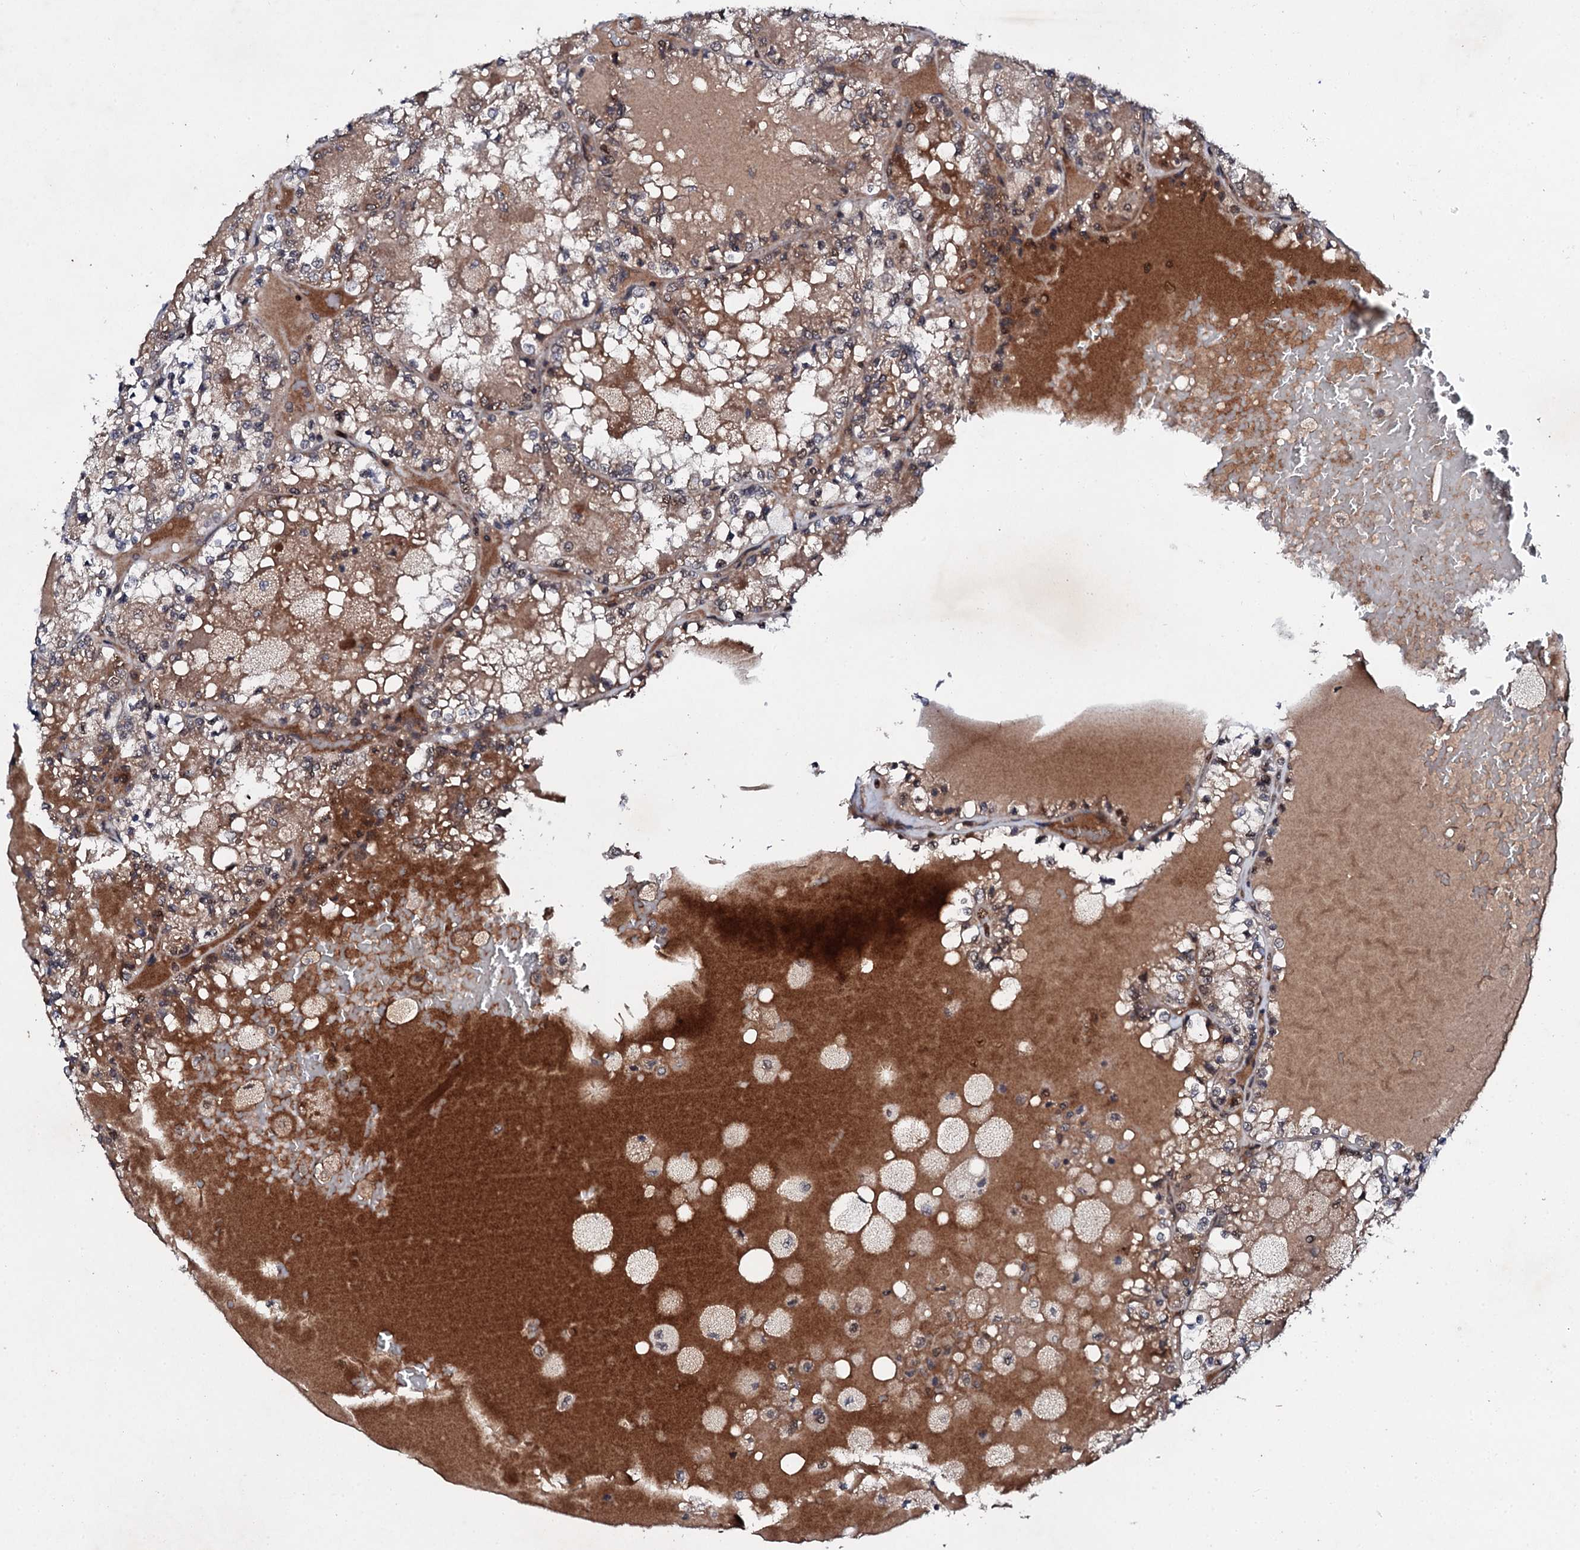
{"staining": {"intensity": "weak", "quantity": ">75%", "location": "cytoplasmic/membranous,nuclear"}, "tissue": "renal cancer", "cell_type": "Tumor cells", "image_type": "cancer", "snomed": [{"axis": "morphology", "description": "Adenocarcinoma, NOS"}, {"axis": "topography", "description": "Kidney"}], "caption": "Immunohistochemical staining of renal adenocarcinoma demonstrates low levels of weak cytoplasmic/membranous and nuclear positivity in approximately >75% of tumor cells. The protein of interest is shown in brown color, while the nuclei are stained blue.", "gene": "FAM111A", "patient": {"sex": "female", "age": 56}}